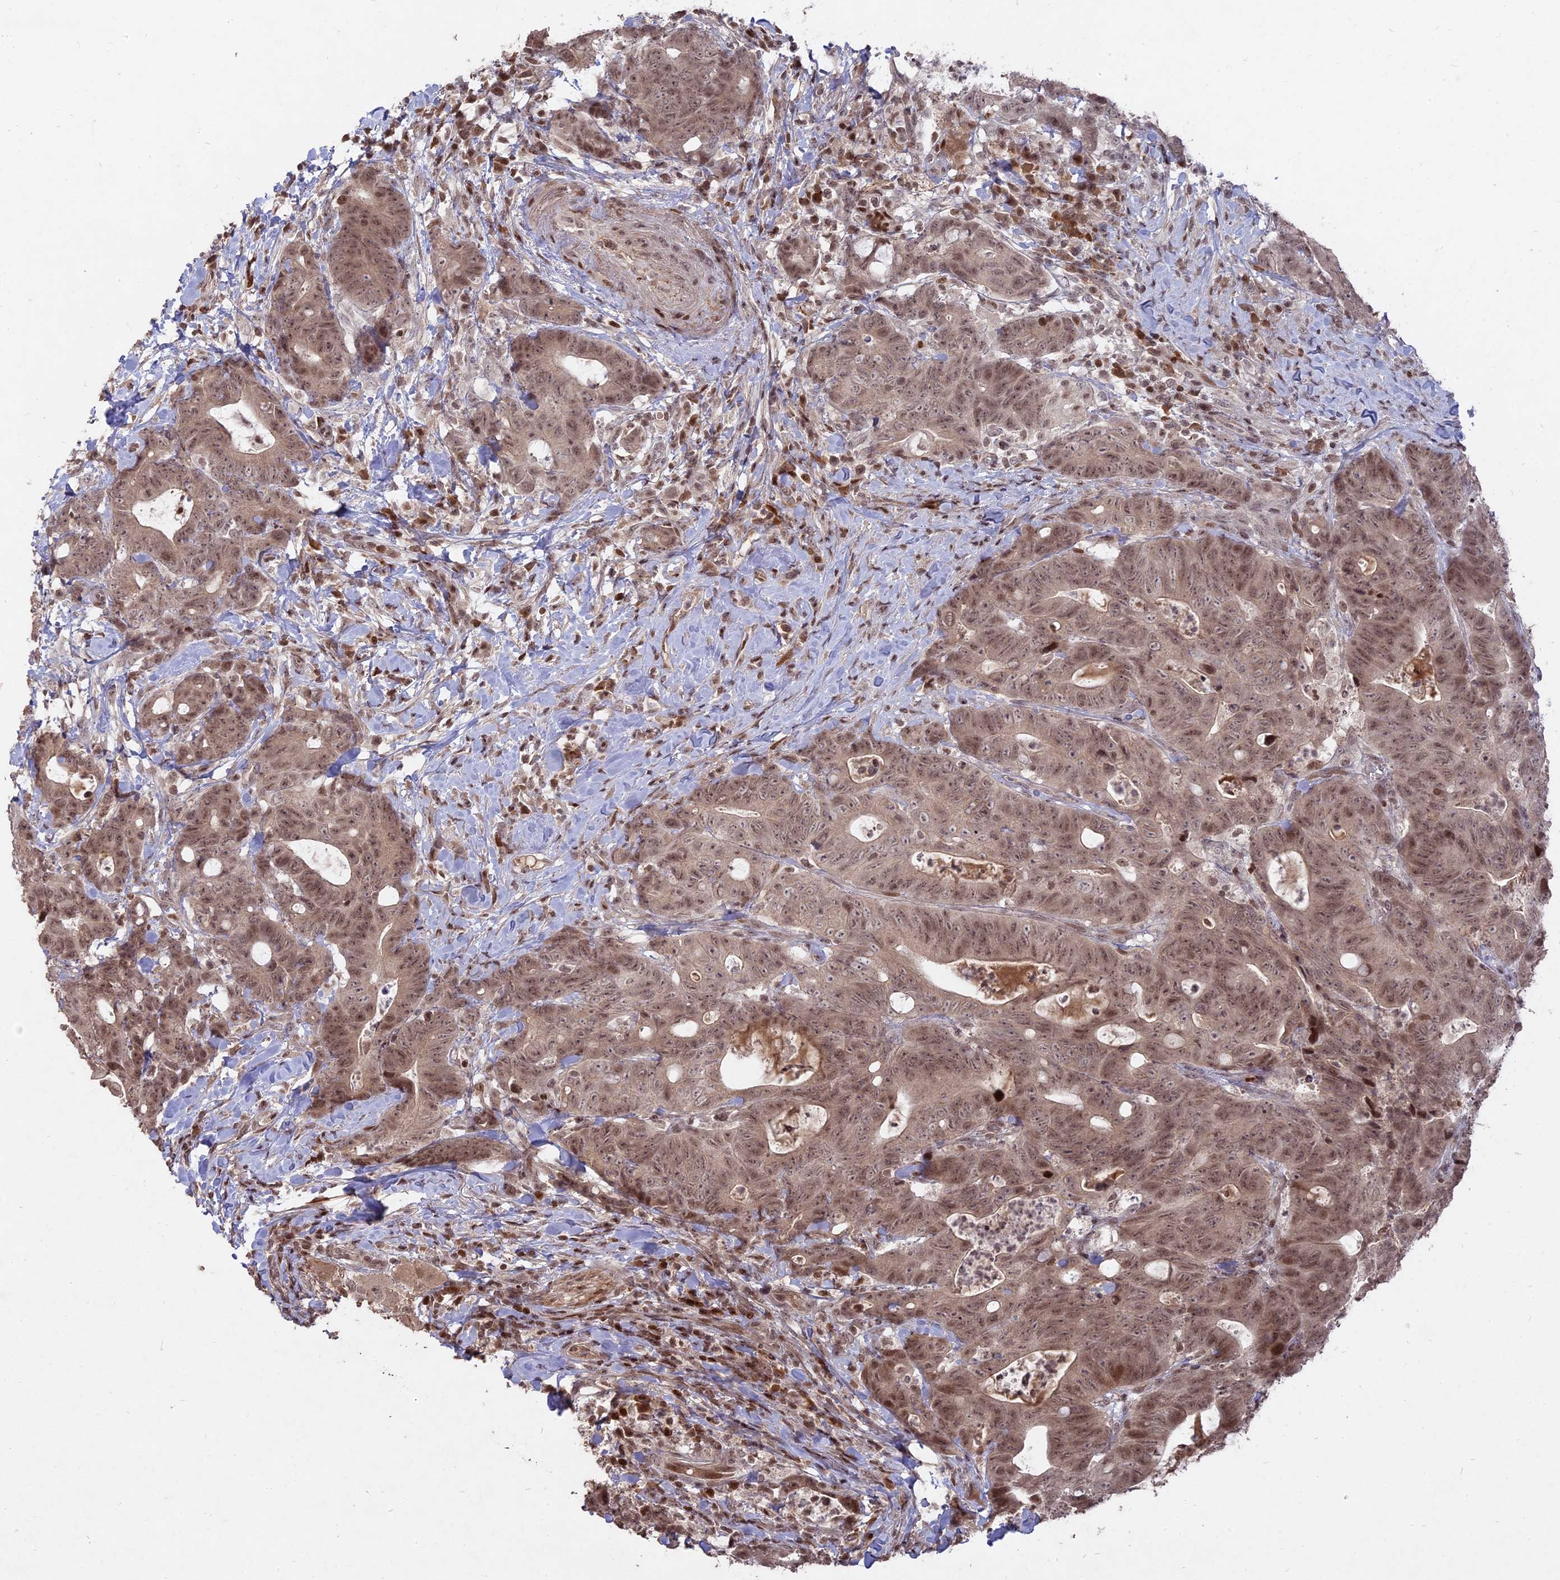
{"staining": {"intensity": "moderate", "quantity": ">75%", "location": "cytoplasmic/membranous,nuclear"}, "tissue": "colorectal cancer", "cell_type": "Tumor cells", "image_type": "cancer", "snomed": [{"axis": "morphology", "description": "Adenocarcinoma, NOS"}, {"axis": "topography", "description": "Colon"}], "caption": "High-magnification brightfield microscopy of adenocarcinoma (colorectal) stained with DAB (brown) and counterstained with hematoxylin (blue). tumor cells exhibit moderate cytoplasmic/membranous and nuclear staining is seen in approximately>75% of cells.", "gene": "NR1H3", "patient": {"sex": "female", "age": 82}}